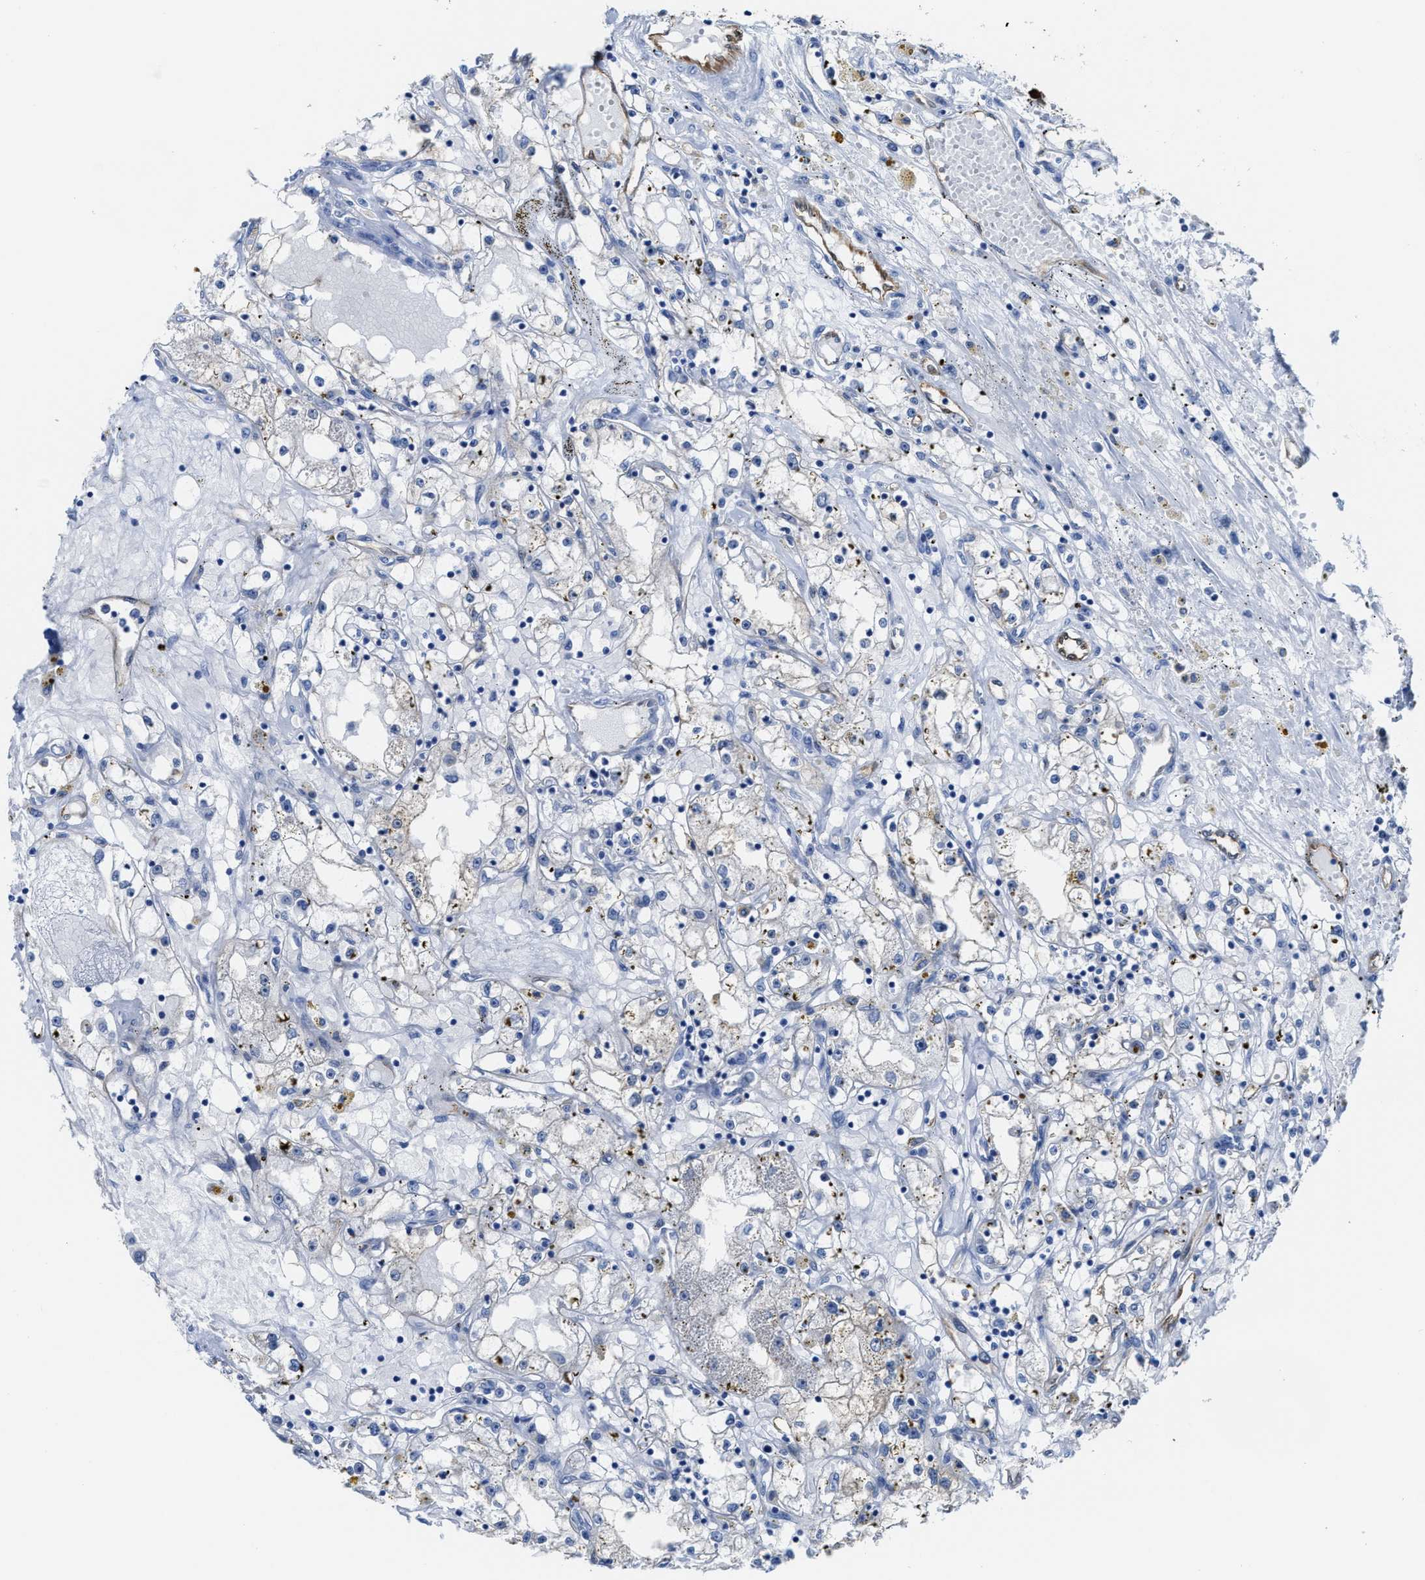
{"staining": {"intensity": "negative", "quantity": "none", "location": "none"}, "tissue": "renal cancer", "cell_type": "Tumor cells", "image_type": "cancer", "snomed": [{"axis": "morphology", "description": "Adenocarcinoma, NOS"}, {"axis": "topography", "description": "Kidney"}], "caption": "This is an IHC micrograph of human renal cancer. There is no positivity in tumor cells.", "gene": "ASS1", "patient": {"sex": "male", "age": 56}}